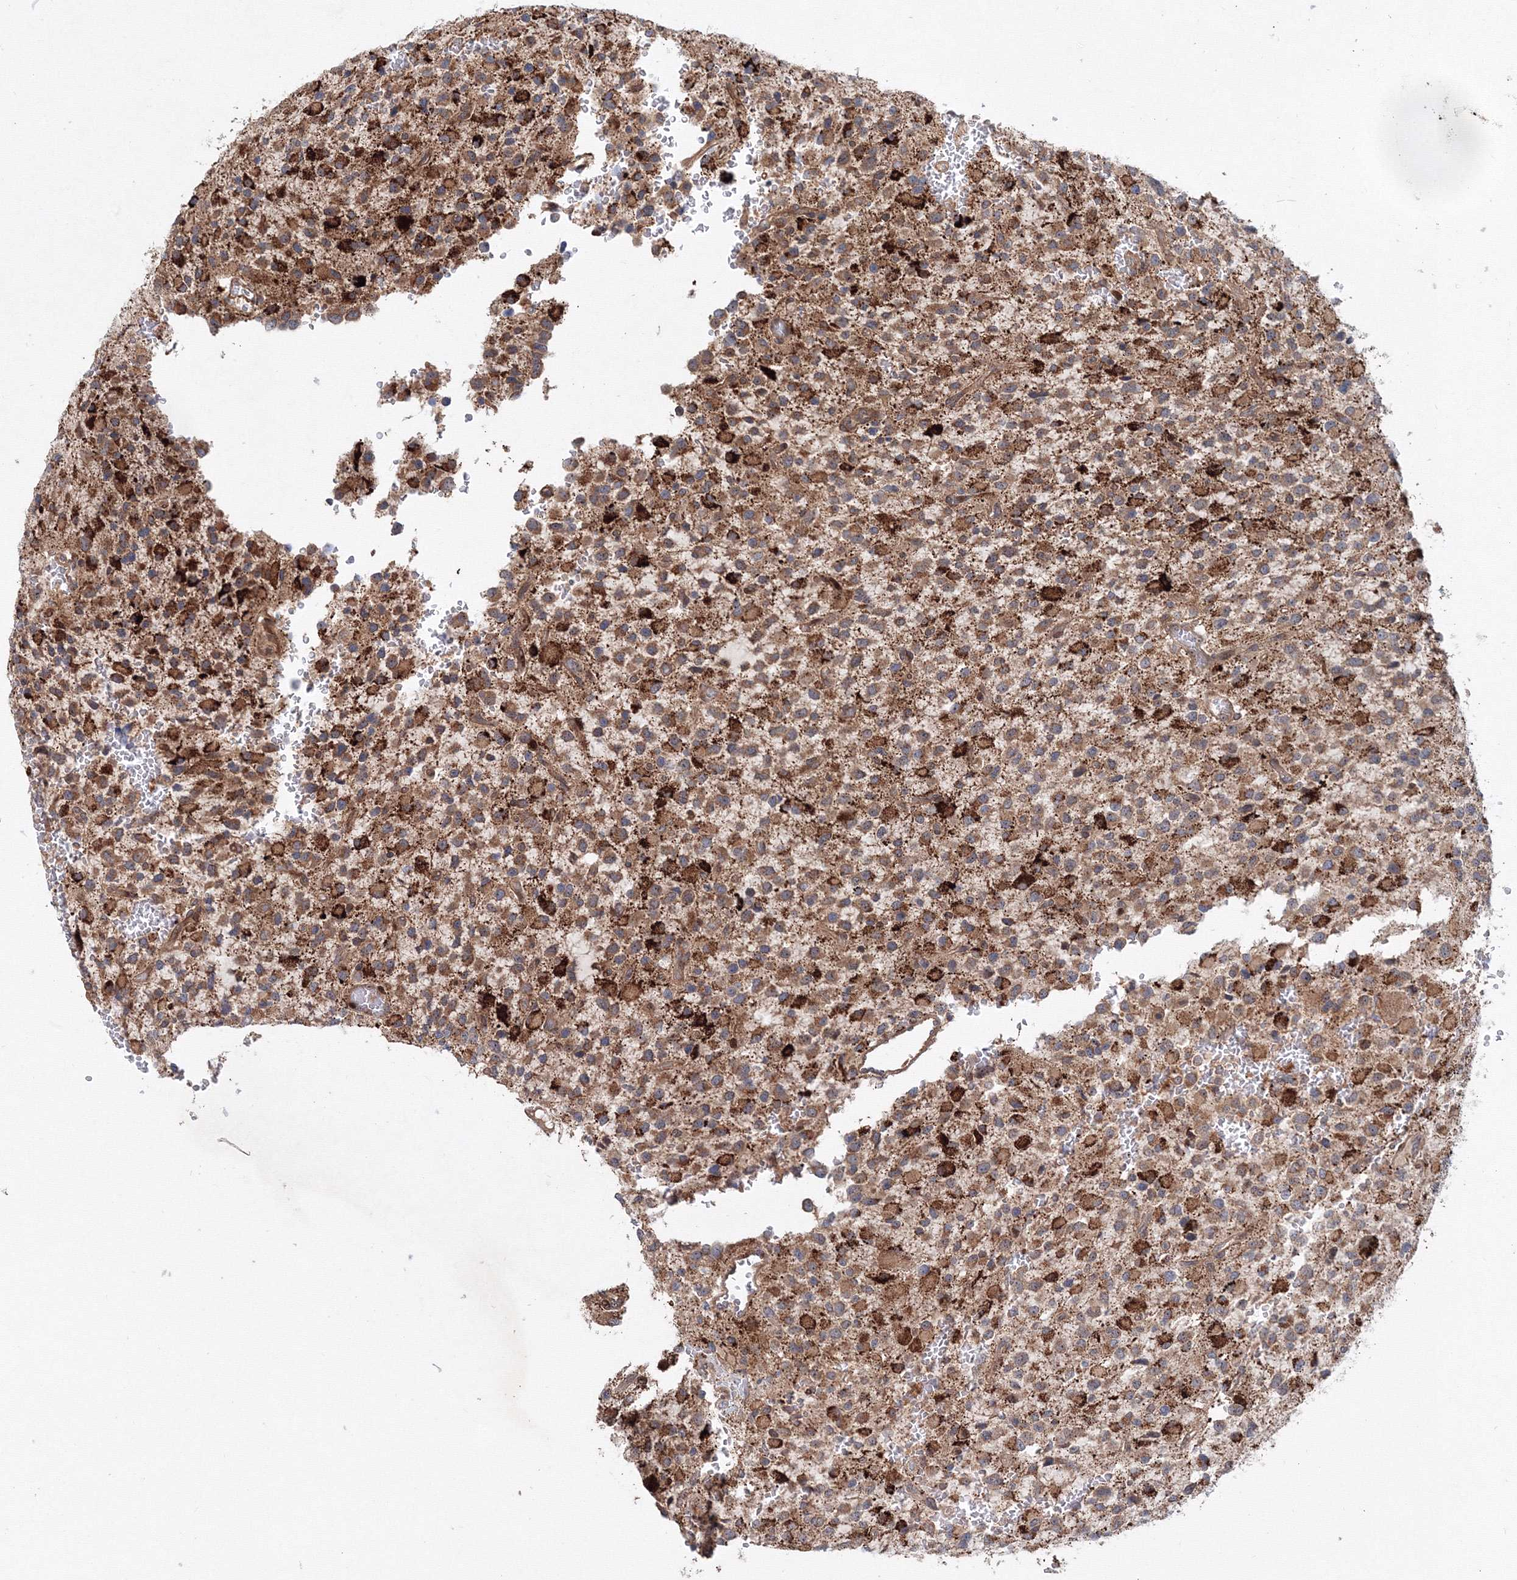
{"staining": {"intensity": "moderate", "quantity": ">75%", "location": "cytoplasmic/membranous"}, "tissue": "glioma", "cell_type": "Tumor cells", "image_type": "cancer", "snomed": [{"axis": "morphology", "description": "Glioma, malignant, High grade"}, {"axis": "topography", "description": "Brain"}], "caption": "Glioma stained with DAB immunohistochemistry demonstrates medium levels of moderate cytoplasmic/membranous staining in approximately >75% of tumor cells.", "gene": "ANKAR", "patient": {"sex": "male", "age": 34}}